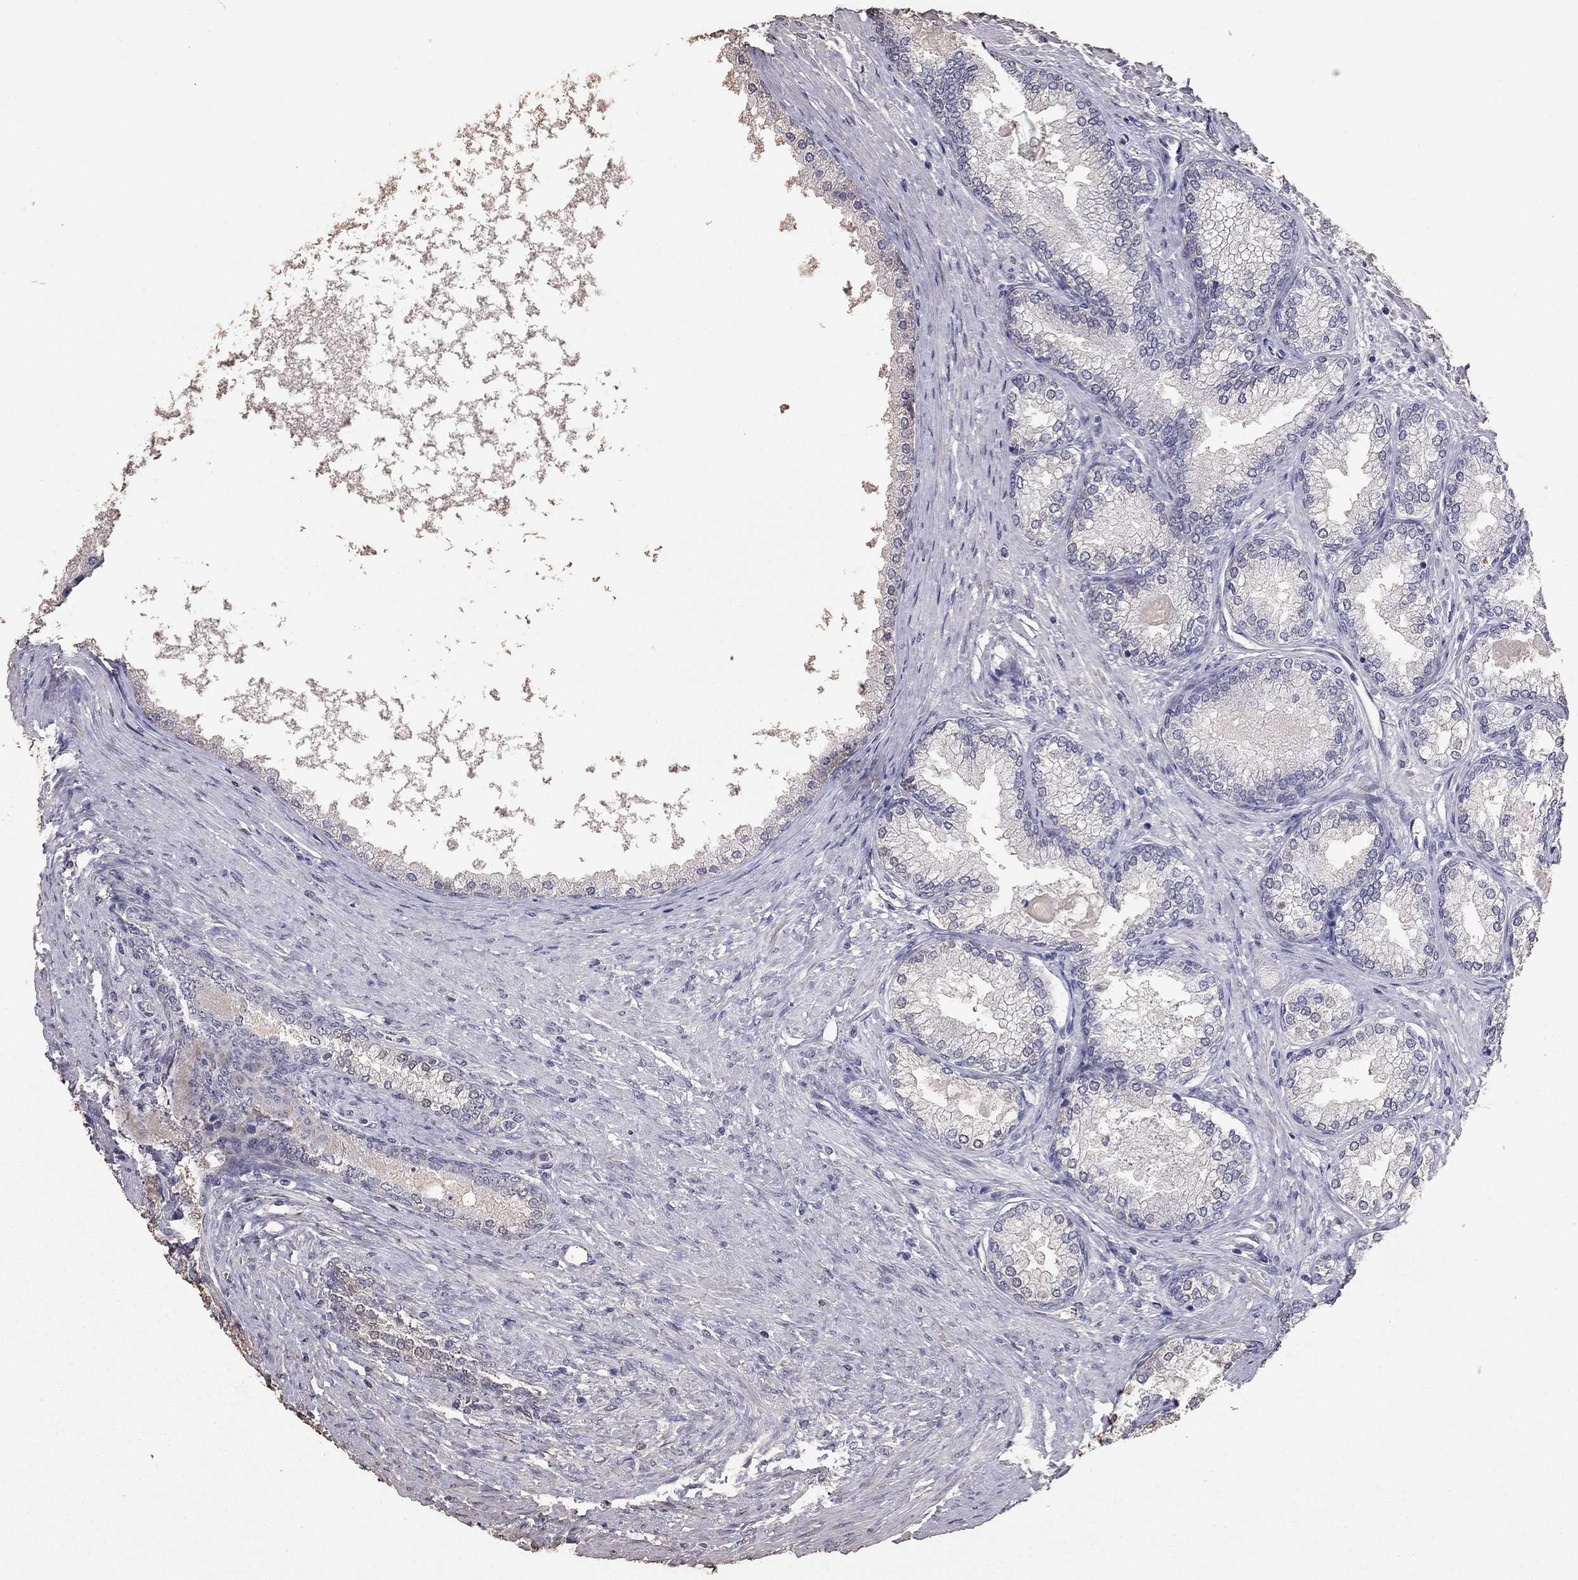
{"staining": {"intensity": "negative", "quantity": "none", "location": "none"}, "tissue": "prostate", "cell_type": "Glandular cells", "image_type": "normal", "snomed": [{"axis": "morphology", "description": "Normal tissue, NOS"}, {"axis": "topography", "description": "Prostate"}], "caption": "Immunohistochemistry micrograph of normal prostate: human prostate stained with DAB displays no significant protein expression in glandular cells.", "gene": "SUN3", "patient": {"sex": "male", "age": 72}}